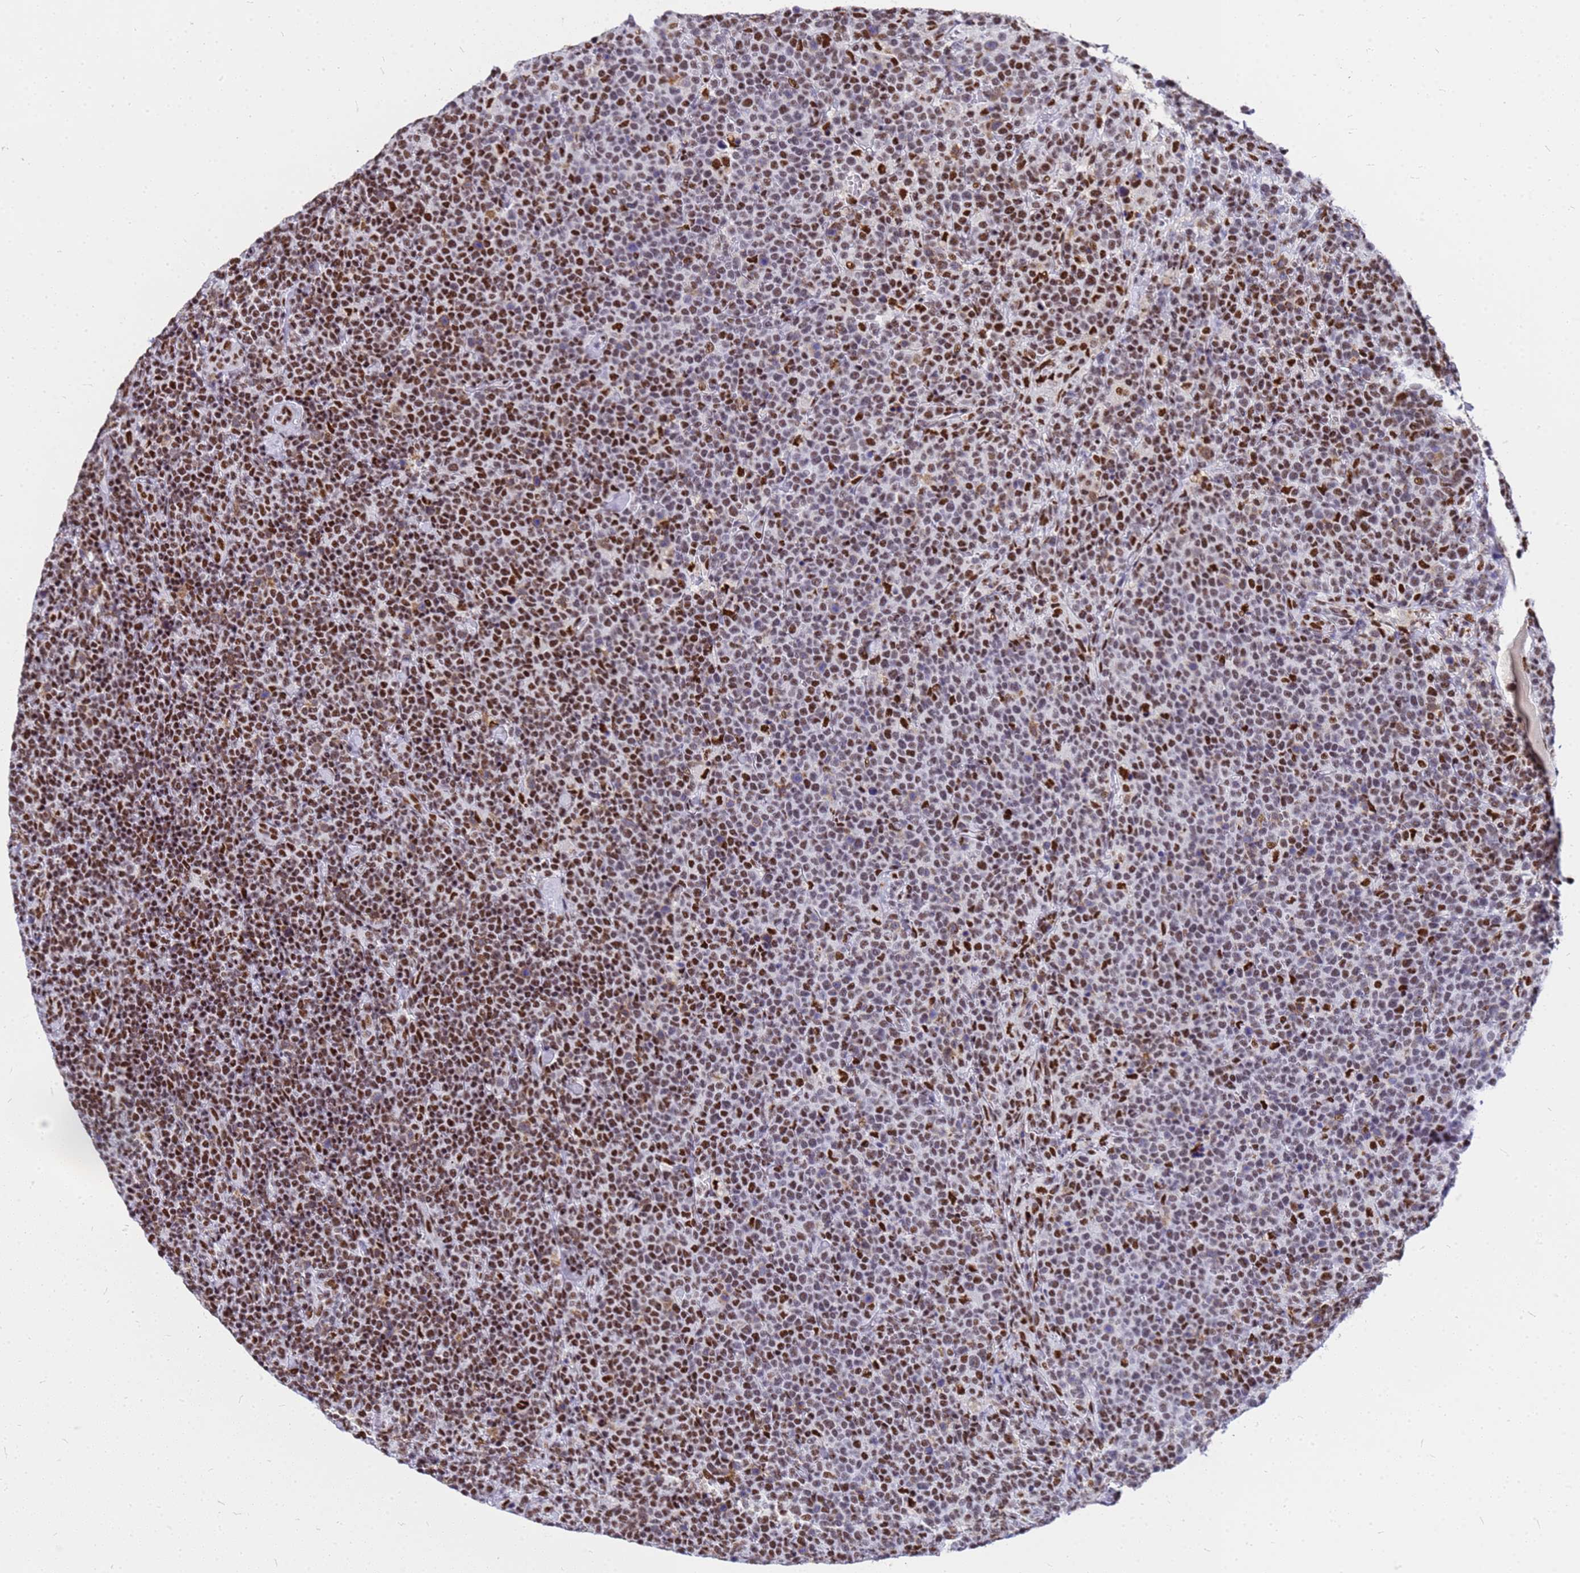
{"staining": {"intensity": "strong", "quantity": ">75%", "location": "nuclear"}, "tissue": "lymphoma", "cell_type": "Tumor cells", "image_type": "cancer", "snomed": [{"axis": "morphology", "description": "Malignant lymphoma, non-Hodgkin's type, High grade"}, {"axis": "topography", "description": "Lymph node"}], "caption": "A histopathology image showing strong nuclear expression in approximately >75% of tumor cells in lymphoma, as visualized by brown immunohistochemical staining.", "gene": "SART3", "patient": {"sex": "male", "age": 61}}